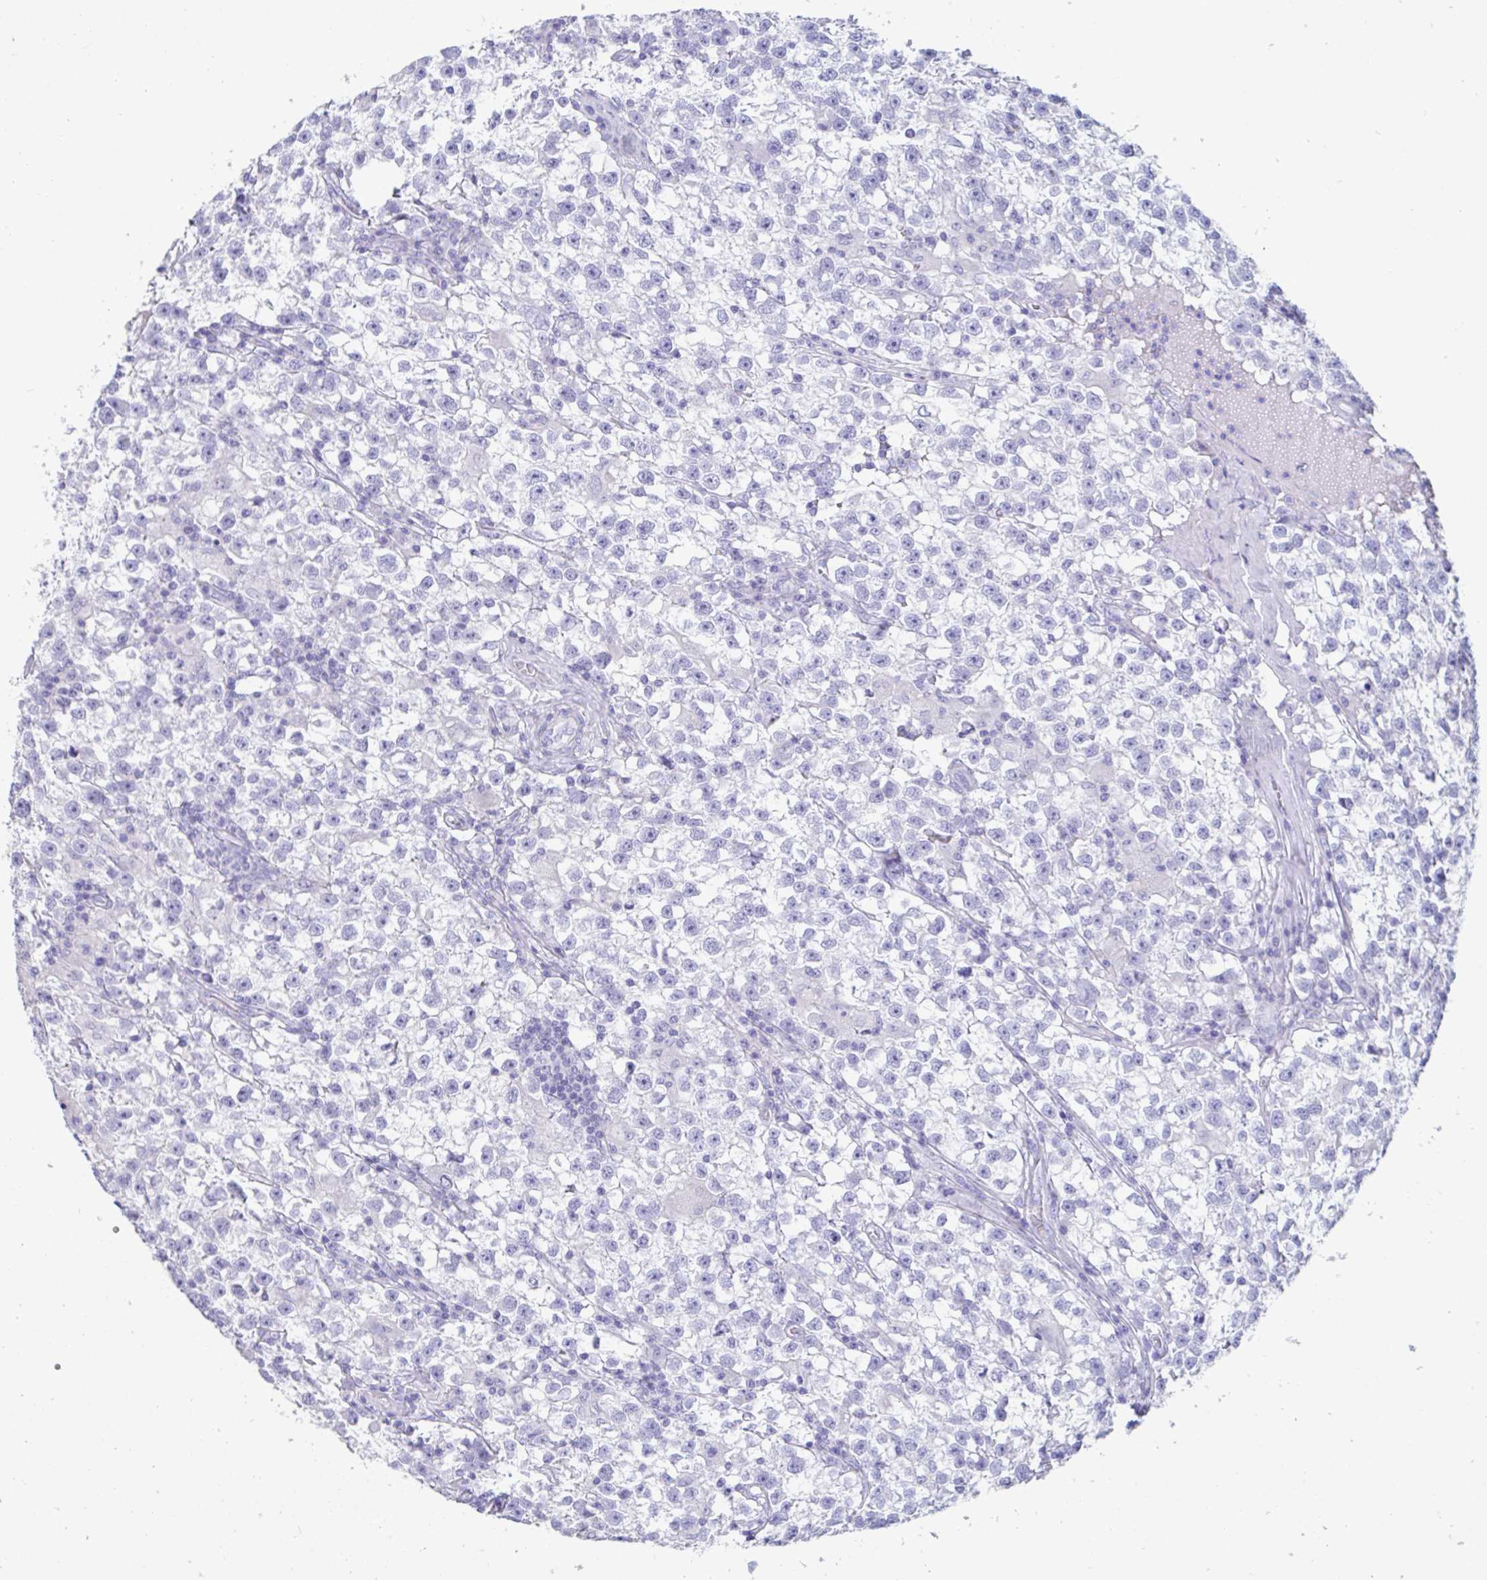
{"staining": {"intensity": "negative", "quantity": "none", "location": "none"}, "tissue": "testis cancer", "cell_type": "Tumor cells", "image_type": "cancer", "snomed": [{"axis": "morphology", "description": "Seminoma, NOS"}, {"axis": "topography", "description": "Testis"}], "caption": "IHC of testis seminoma reveals no expression in tumor cells.", "gene": "TNNC1", "patient": {"sex": "male", "age": 31}}